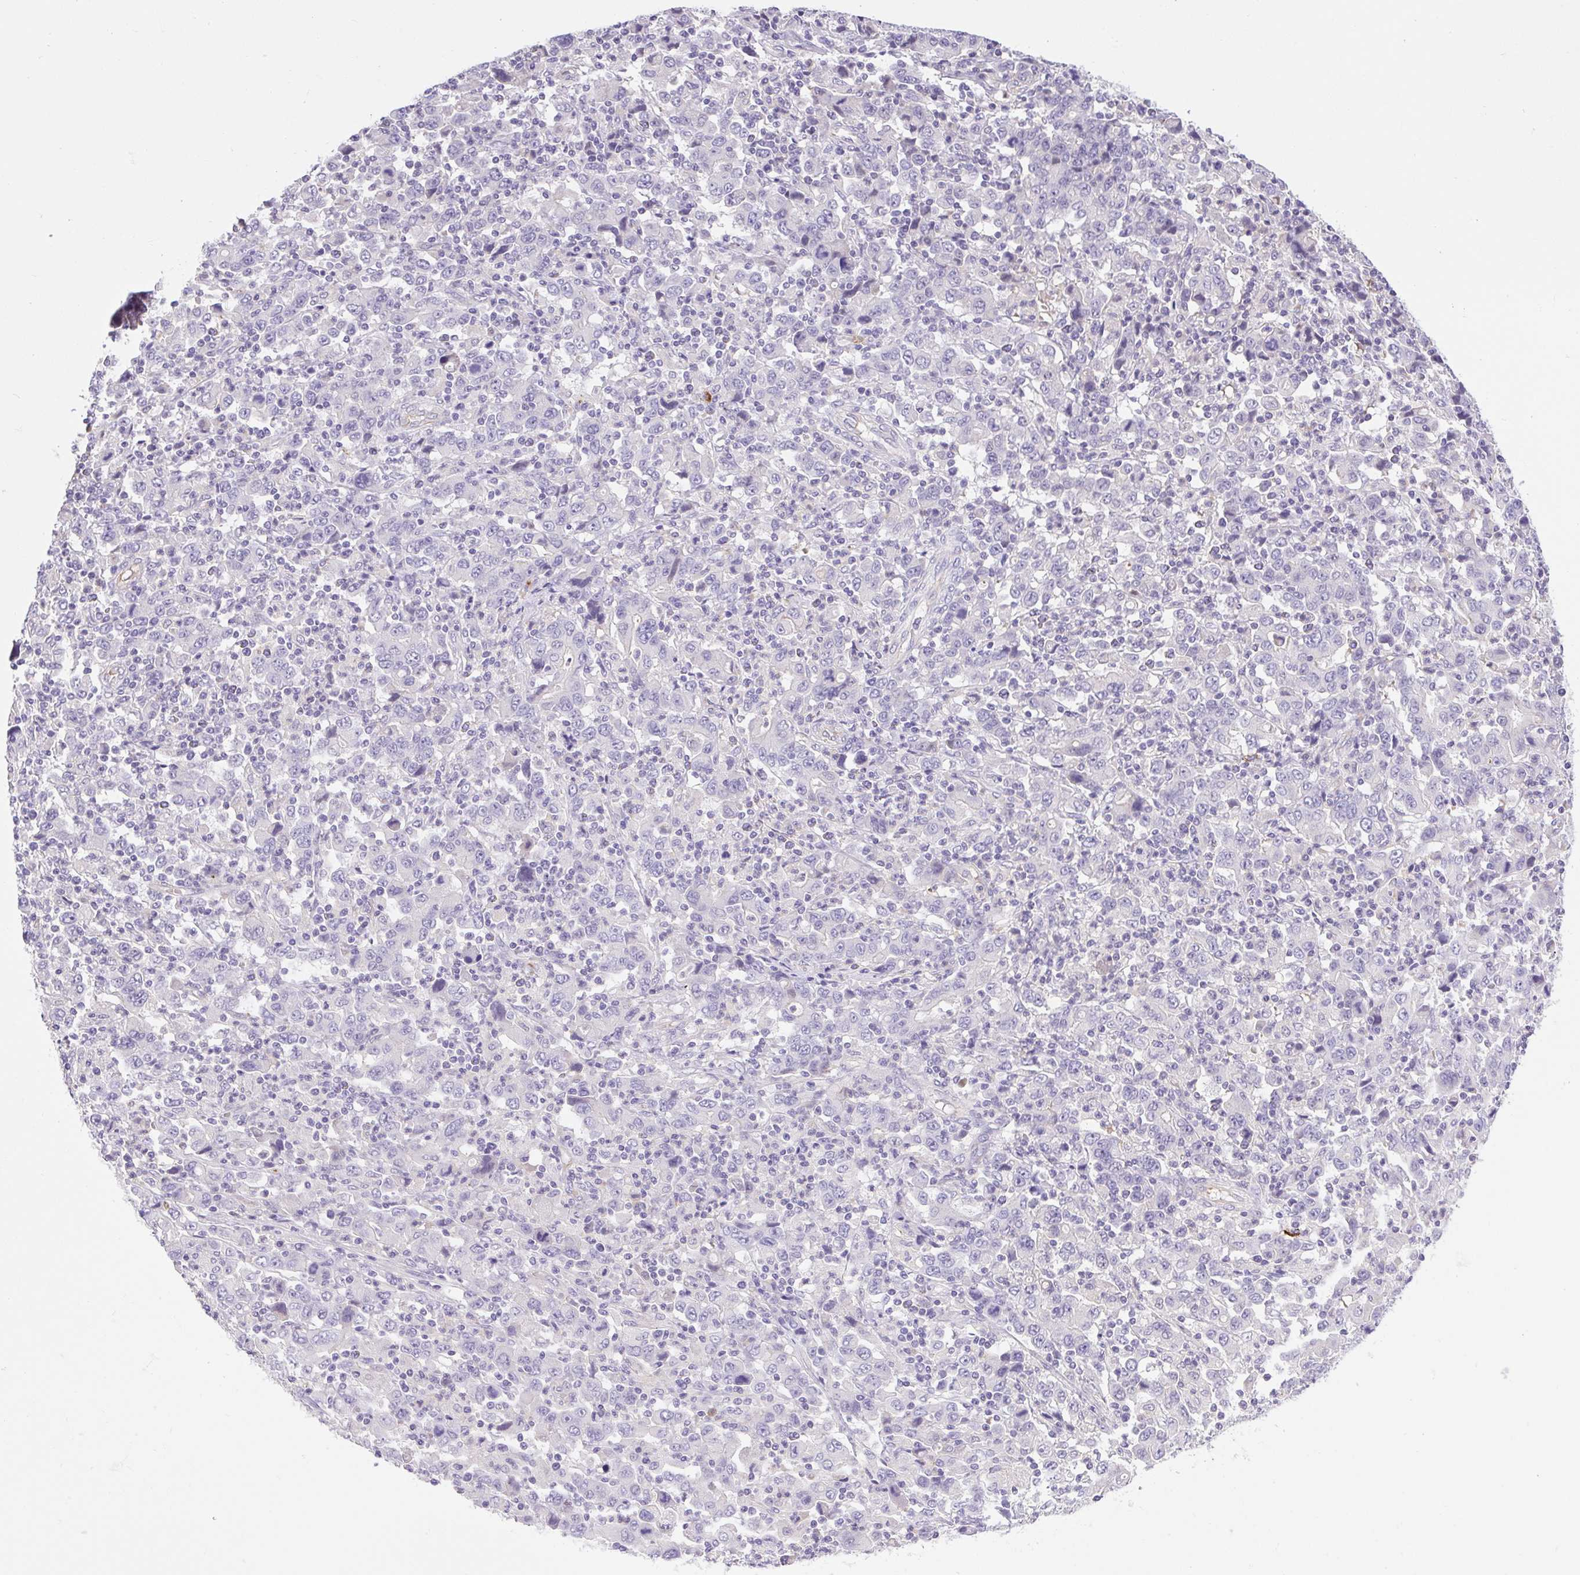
{"staining": {"intensity": "negative", "quantity": "none", "location": "none"}, "tissue": "stomach cancer", "cell_type": "Tumor cells", "image_type": "cancer", "snomed": [{"axis": "morphology", "description": "Adenocarcinoma, NOS"}, {"axis": "topography", "description": "Stomach, upper"}], "caption": "This histopathology image is of adenocarcinoma (stomach) stained with immunohistochemistry (IHC) to label a protein in brown with the nuclei are counter-stained blue. There is no expression in tumor cells.", "gene": "FAM177B", "patient": {"sex": "male", "age": 69}}